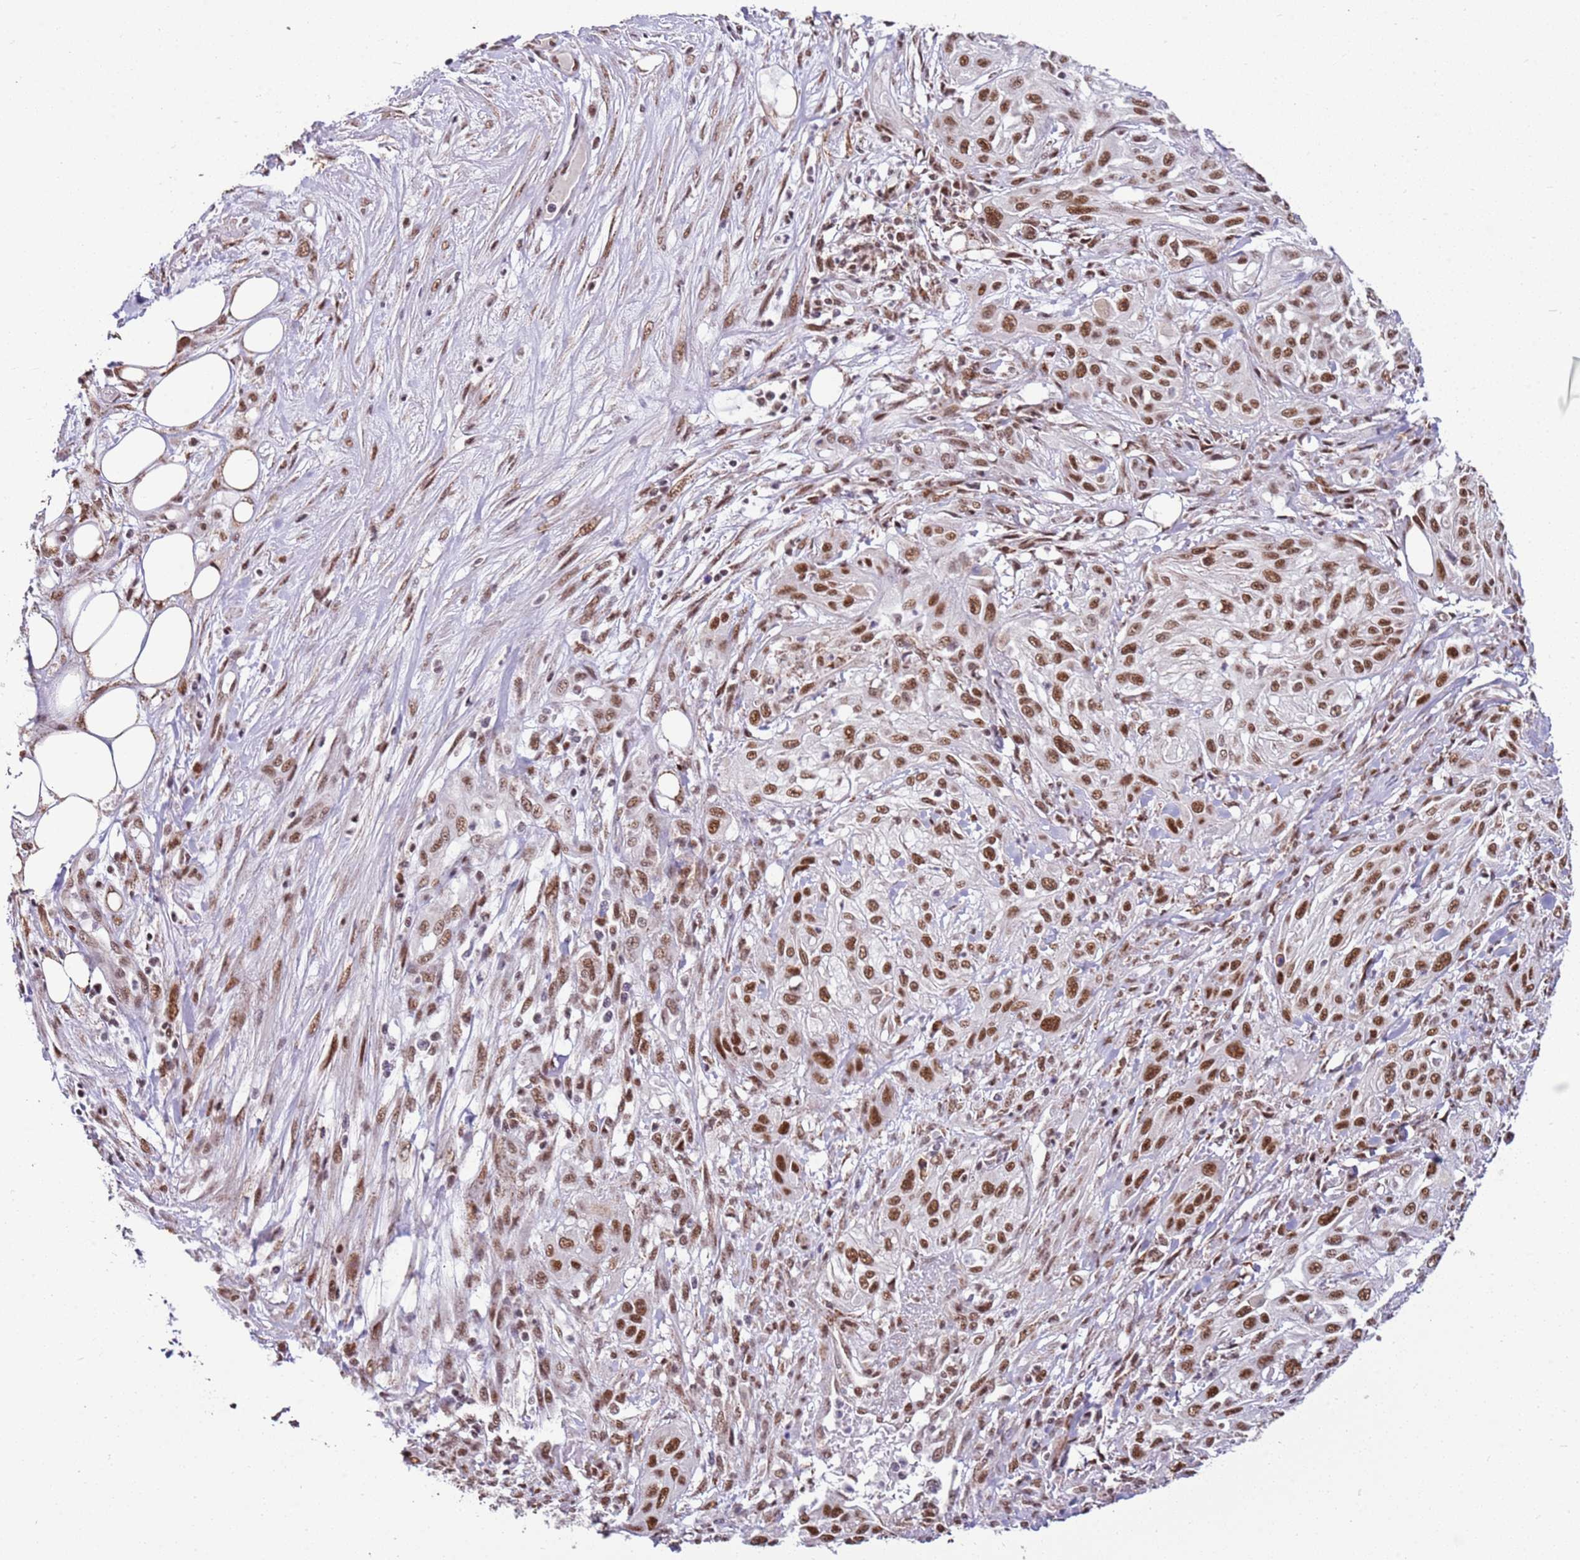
{"staining": {"intensity": "moderate", "quantity": ">75%", "location": "nuclear"}, "tissue": "skin cancer", "cell_type": "Tumor cells", "image_type": "cancer", "snomed": [{"axis": "morphology", "description": "Squamous cell carcinoma, NOS"}, {"axis": "morphology", "description": "Squamous cell carcinoma, metastatic, NOS"}, {"axis": "topography", "description": "Skin"}, {"axis": "topography", "description": "Lymph node"}], "caption": "Immunohistochemistry (IHC) photomicrograph of neoplastic tissue: skin cancer (squamous cell carcinoma) stained using immunohistochemistry (IHC) exhibits medium levels of moderate protein expression localized specifically in the nuclear of tumor cells, appearing as a nuclear brown color.", "gene": "AKAP8L", "patient": {"sex": "male", "age": 75}}